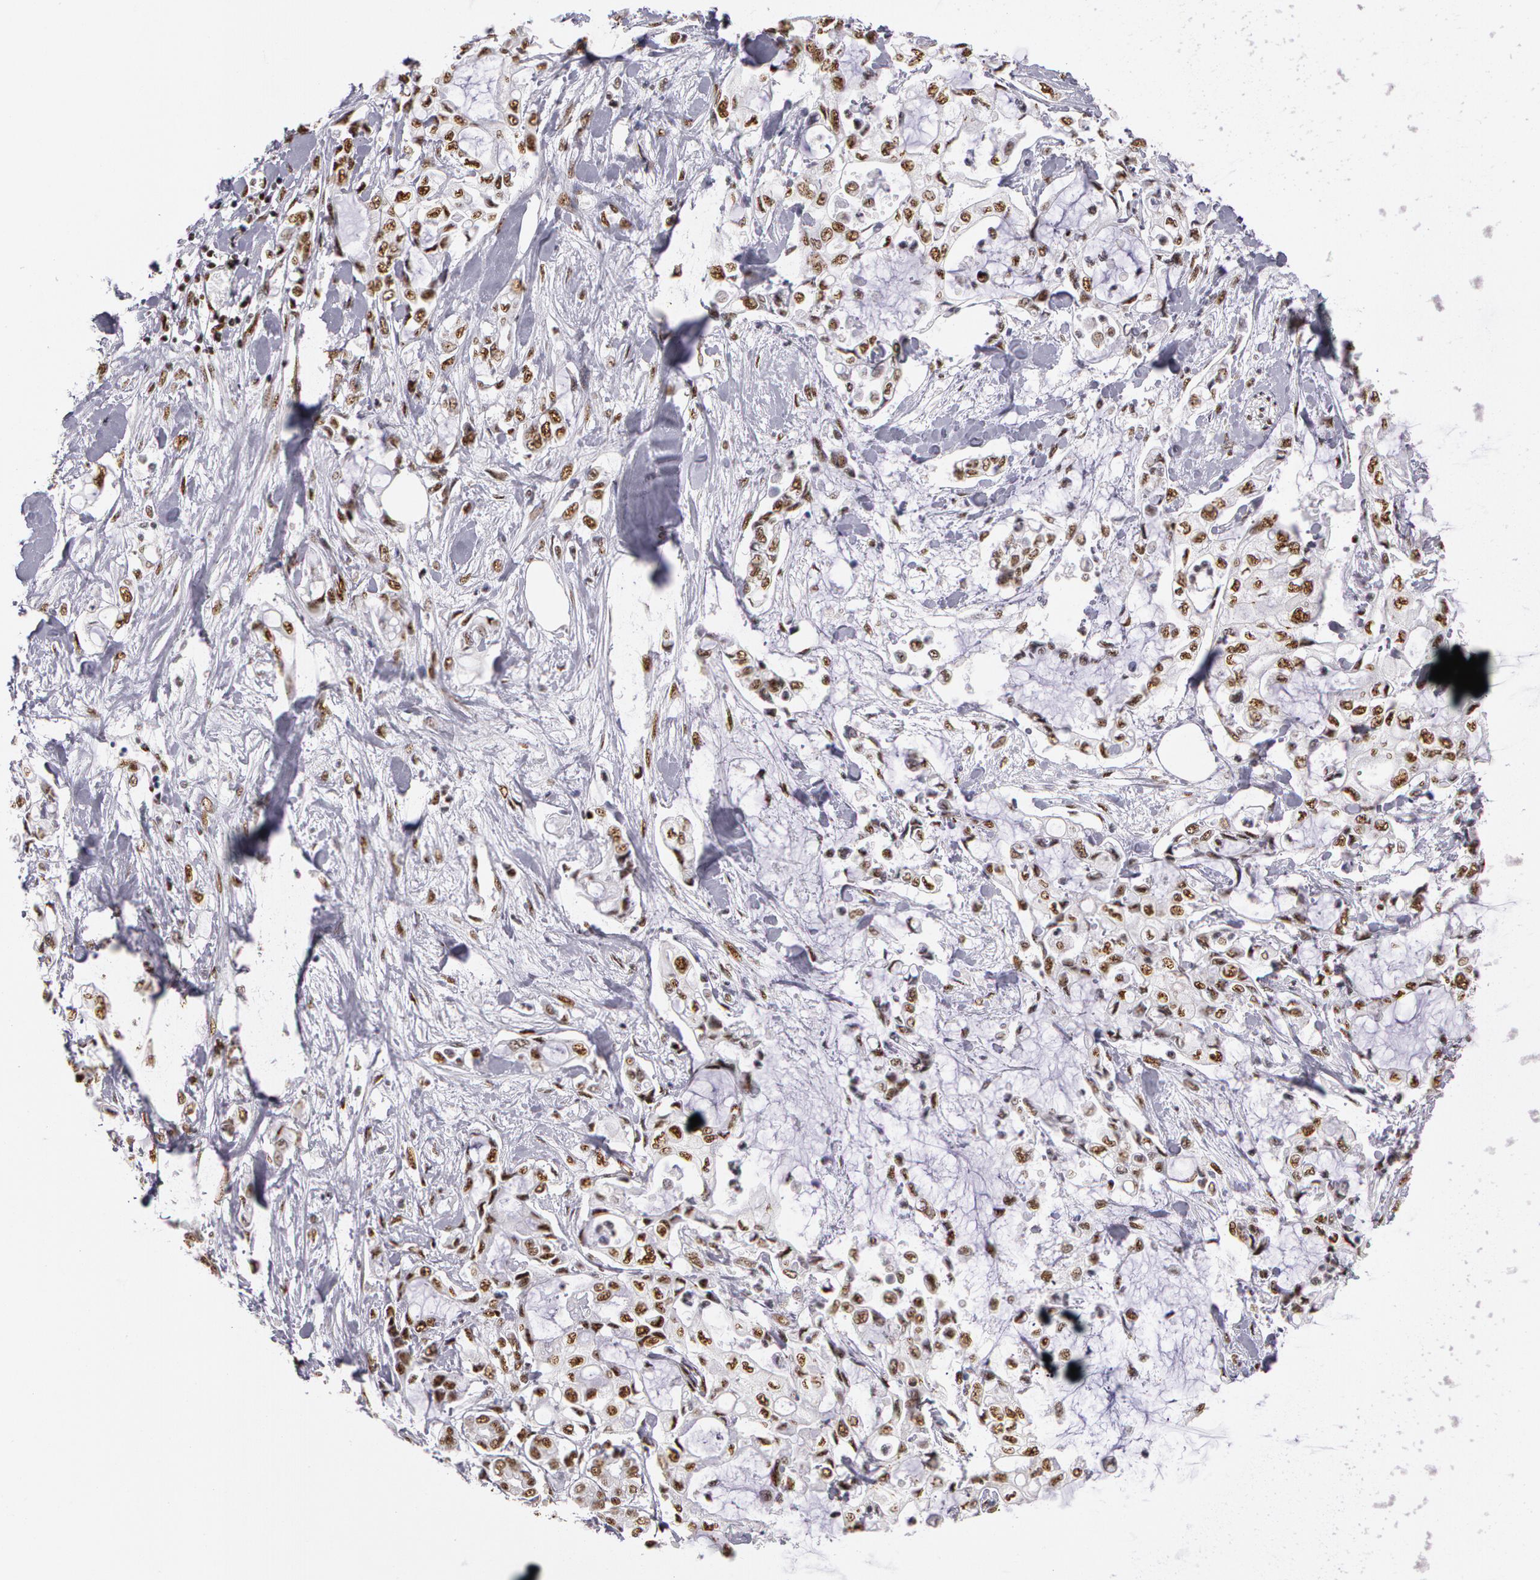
{"staining": {"intensity": "moderate", "quantity": ">75%", "location": "nuclear"}, "tissue": "pancreatic cancer", "cell_type": "Tumor cells", "image_type": "cancer", "snomed": [{"axis": "morphology", "description": "Adenocarcinoma, NOS"}, {"axis": "topography", "description": "Pancreas"}], "caption": "Pancreatic cancer stained for a protein shows moderate nuclear positivity in tumor cells.", "gene": "PNN", "patient": {"sex": "female", "age": 70}}